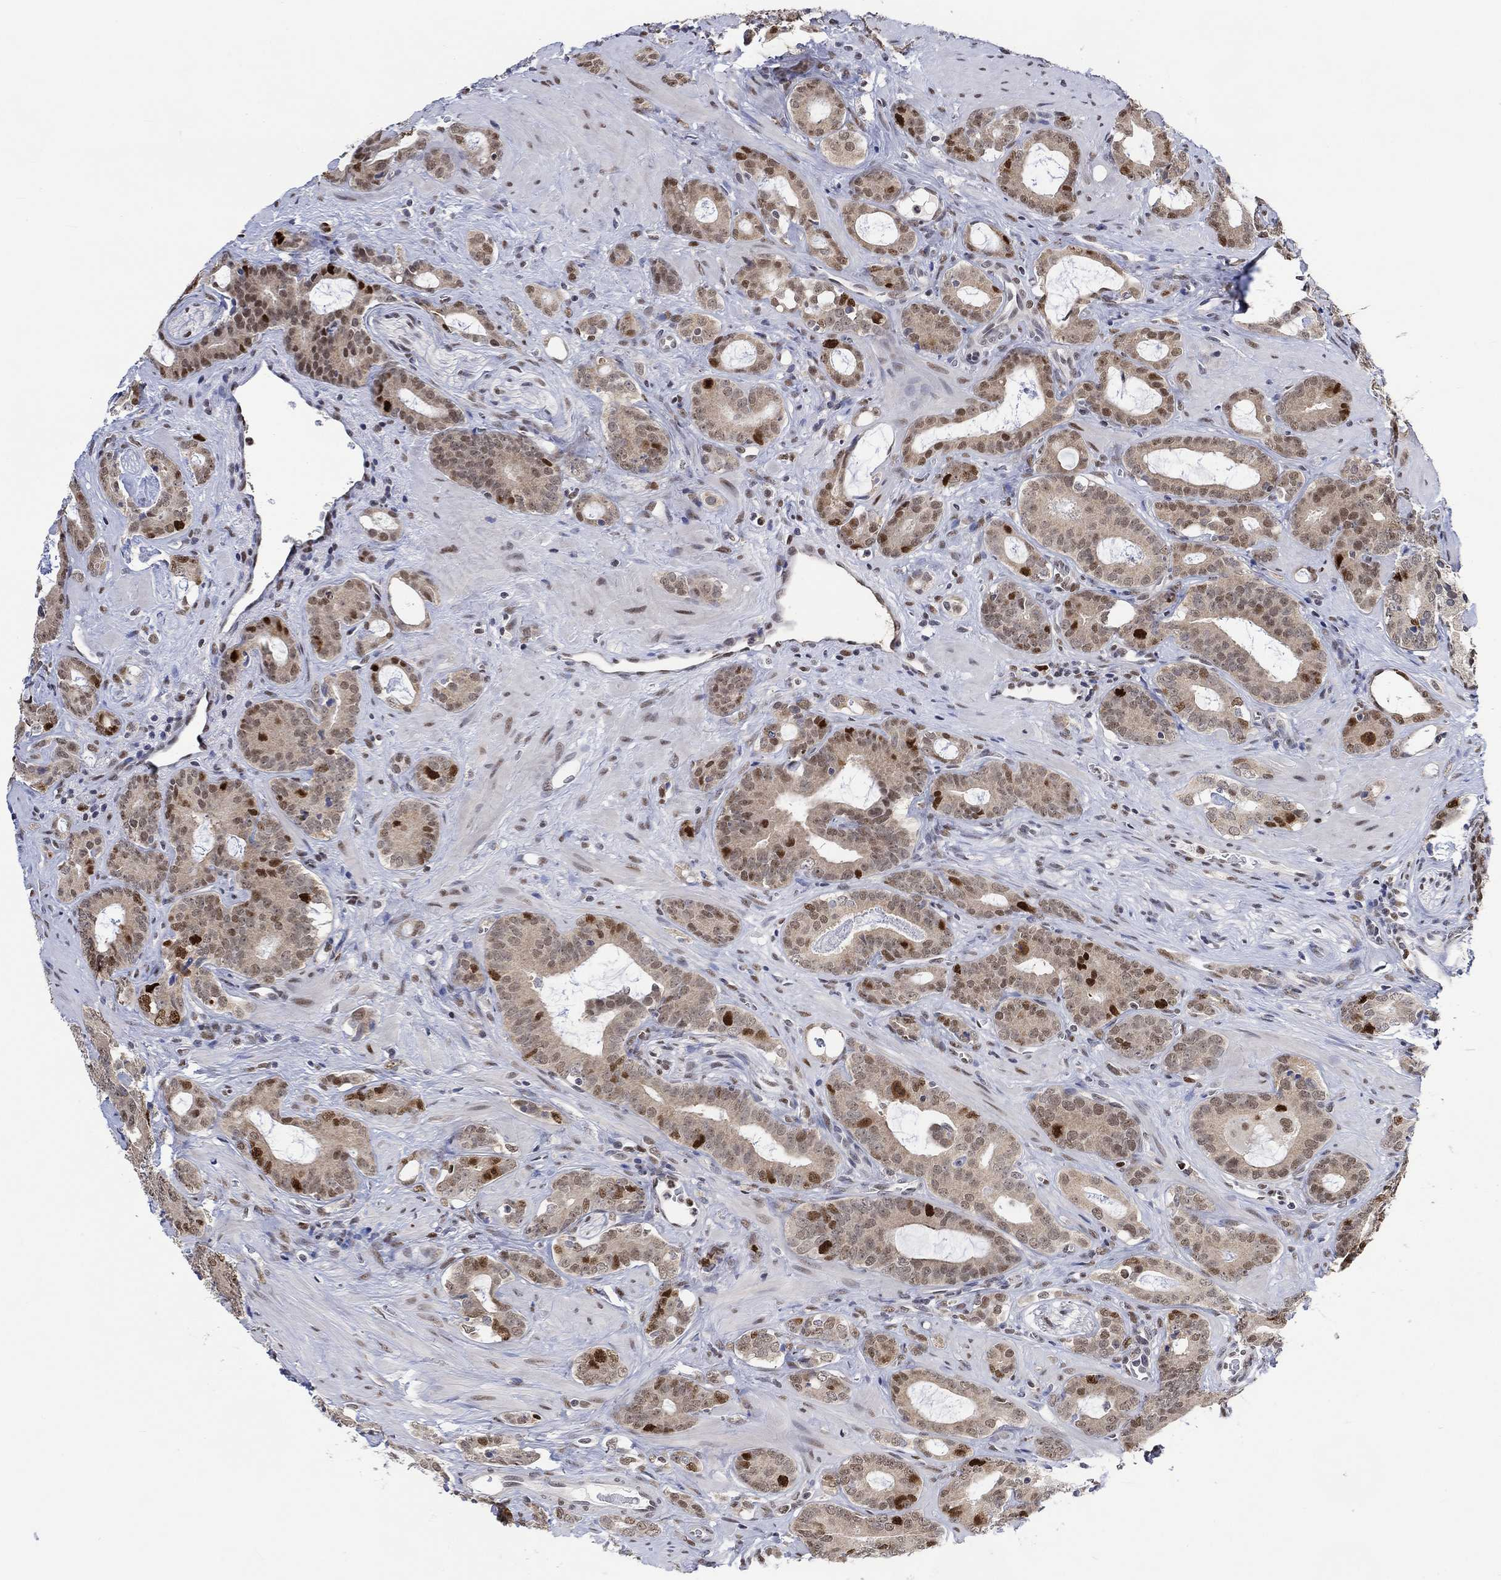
{"staining": {"intensity": "strong", "quantity": "<25%", "location": "nuclear"}, "tissue": "prostate cancer", "cell_type": "Tumor cells", "image_type": "cancer", "snomed": [{"axis": "morphology", "description": "Adenocarcinoma, NOS"}, {"axis": "topography", "description": "Prostate"}], "caption": "Immunohistochemistry (IHC) of prostate cancer (adenocarcinoma) shows medium levels of strong nuclear positivity in approximately <25% of tumor cells. (DAB (3,3'-diaminobenzidine) = brown stain, brightfield microscopy at high magnification).", "gene": "RAD54L2", "patient": {"sex": "male", "age": 55}}